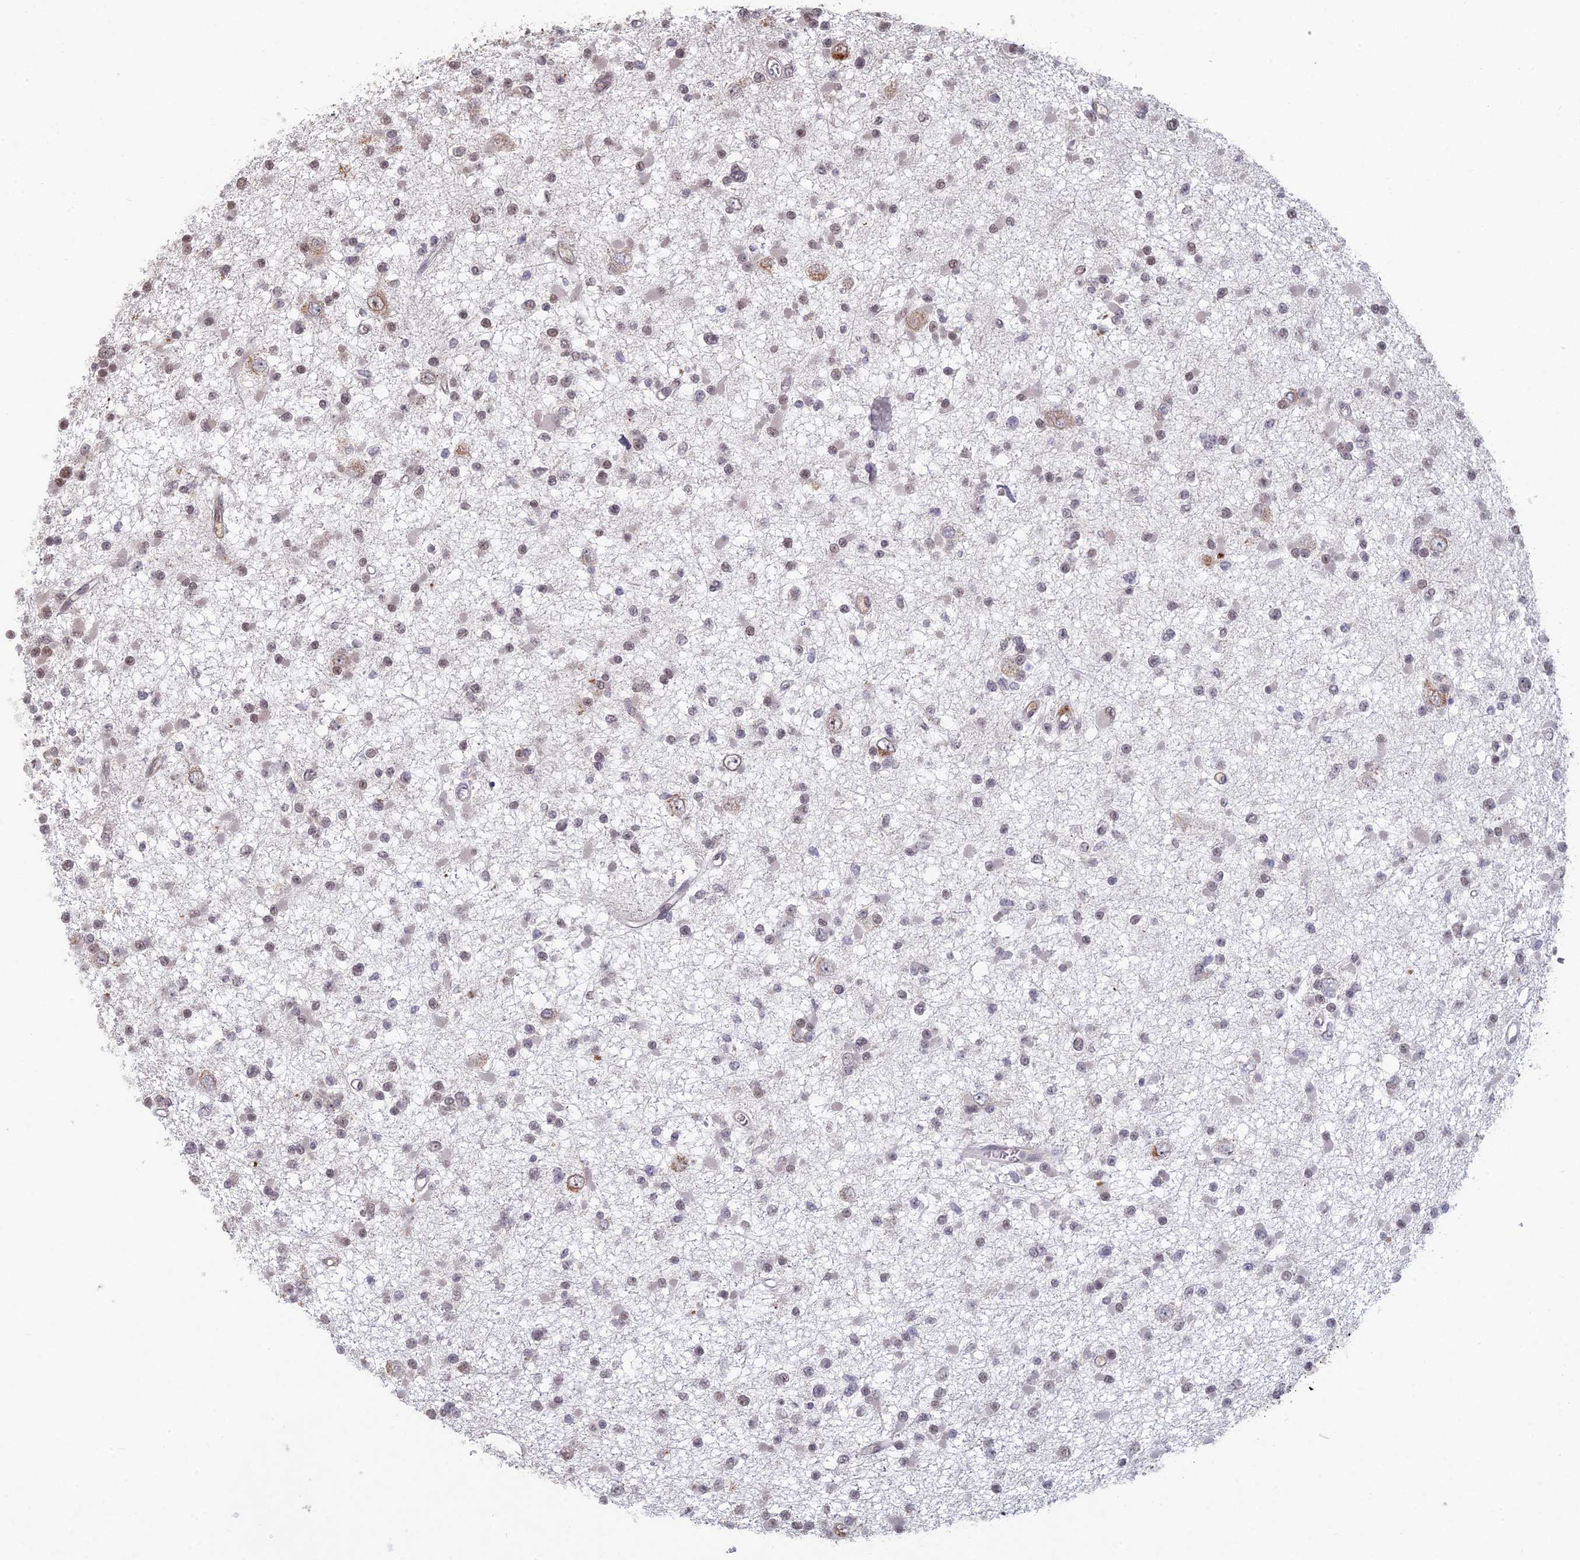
{"staining": {"intensity": "weak", "quantity": "<25%", "location": "nuclear"}, "tissue": "glioma", "cell_type": "Tumor cells", "image_type": "cancer", "snomed": [{"axis": "morphology", "description": "Glioma, malignant, Low grade"}, {"axis": "topography", "description": "Brain"}], "caption": "This histopathology image is of glioma stained with immunohistochemistry (IHC) to label a protein in brown with the nuclei are counter-stained blue. There is no staining in tumor cells. (DAB (3,3'-diaminobenzidine) immunohistochemistry with hematoxylin counter stain).", "gene": "RANBP3", "patient": {"sex": "female", "age": 22}}